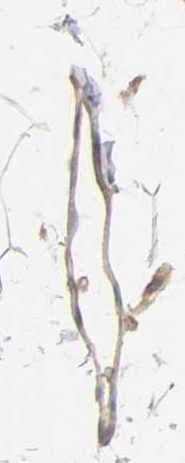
{"staining": {"intensity": "negative", "quantity": "none", "location": "none"}, "tissue": "adipose tissue", "cell_type": "Adipocytes", "image_type": "normal", "snomed": [{"axis": "morphology", "description": "Normal tissue, NOS"}, {"axis": "morphology", "description": "Duct carcinoma"}, {"axis": "topography", "description": "Breast"}, {"axis": "topography", "description": "Adipose tissue"}], "caption": "Immunohistochemical staining of normal human adipose tissue exhibits no significant positivity in adipocytes.", "gene": "CD4", "patient": {"sex": "female", "age": 37}}